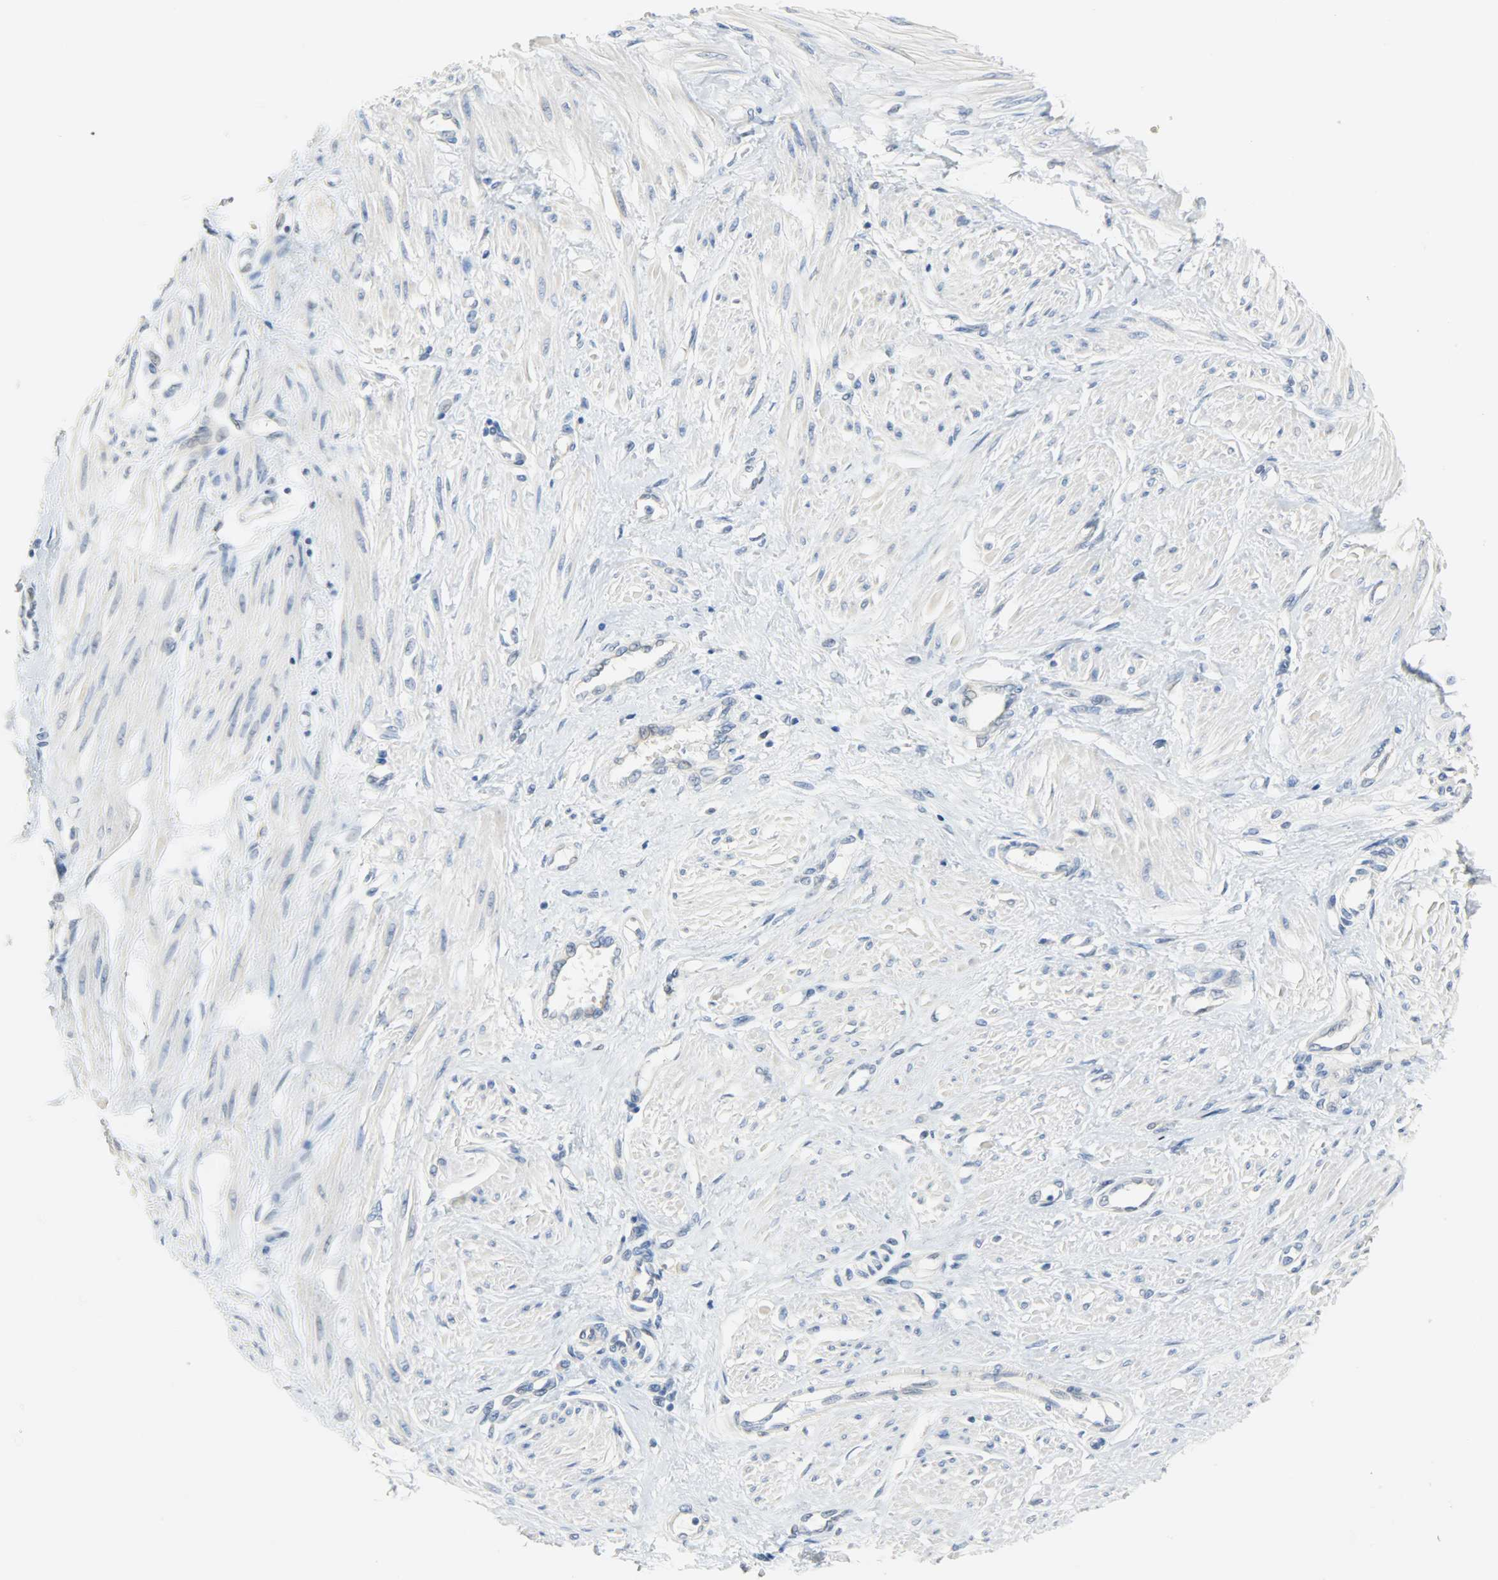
{"staining": {"intensity": "weak", "quantity": ">75%", "location": "cytoplasmic/membranous"}, "tissue": "smooth muscle", "cell_type": "Smooth muscle cells", "image_type": "normal", "snomed": [{"axis": "morphology", "description": "Normal tissue, NOS"}, {"axis": "topography", "description": "Smooth muscle"}, {"axis": "topography", "description": "Uterus"}], "caption": "Human smooth muscle stained with a brown dye reveals weak cytoplasmic/membranous positive staining in about >75% of smooth muscle cells.", "gene": "EIF4EBP1", "patient": {"sex": "female", "age": 39}}